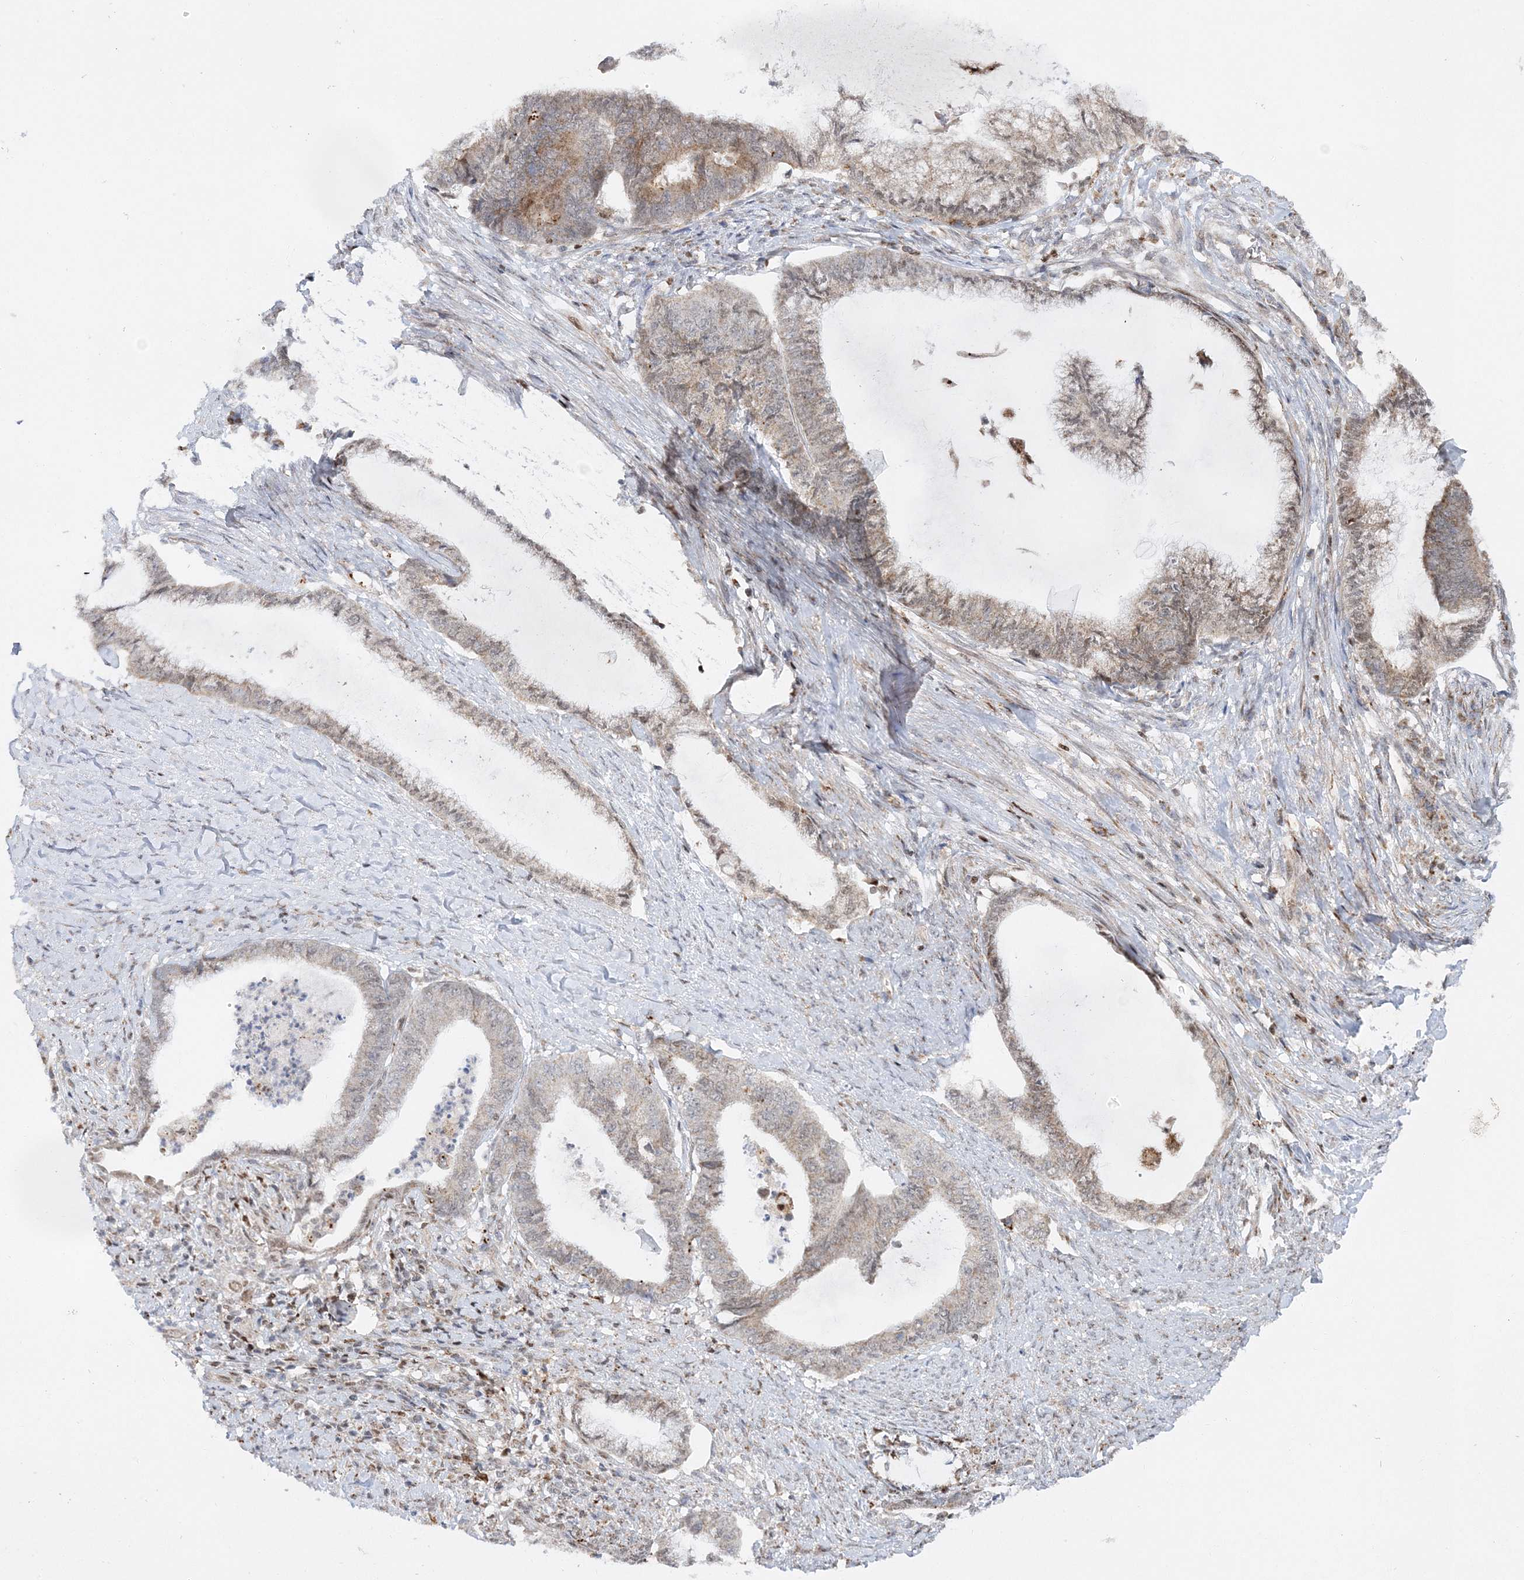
{"staining": {"intensity": "weak", "quantity": "25%-75%", "location": "cytoplasmic/membranous"}, "tissue": "endometrial cancer", "cell_type": "Tumor cells", "image_type": "cancer", "snomed": [{"axis": "morphology", "description": "Adenocarcinoma, NOS"}, {"axis": "topography", "description": "Endometrium"}], "caption": "DAB immunohistochemical staining of endometrial cancer reveals weak cytoplasmic/membranous protein positivity in about 25%-75% of tumor cells.", "gene": "RAB11FIP2", "patient": {"sex": "female", "age": 86}}